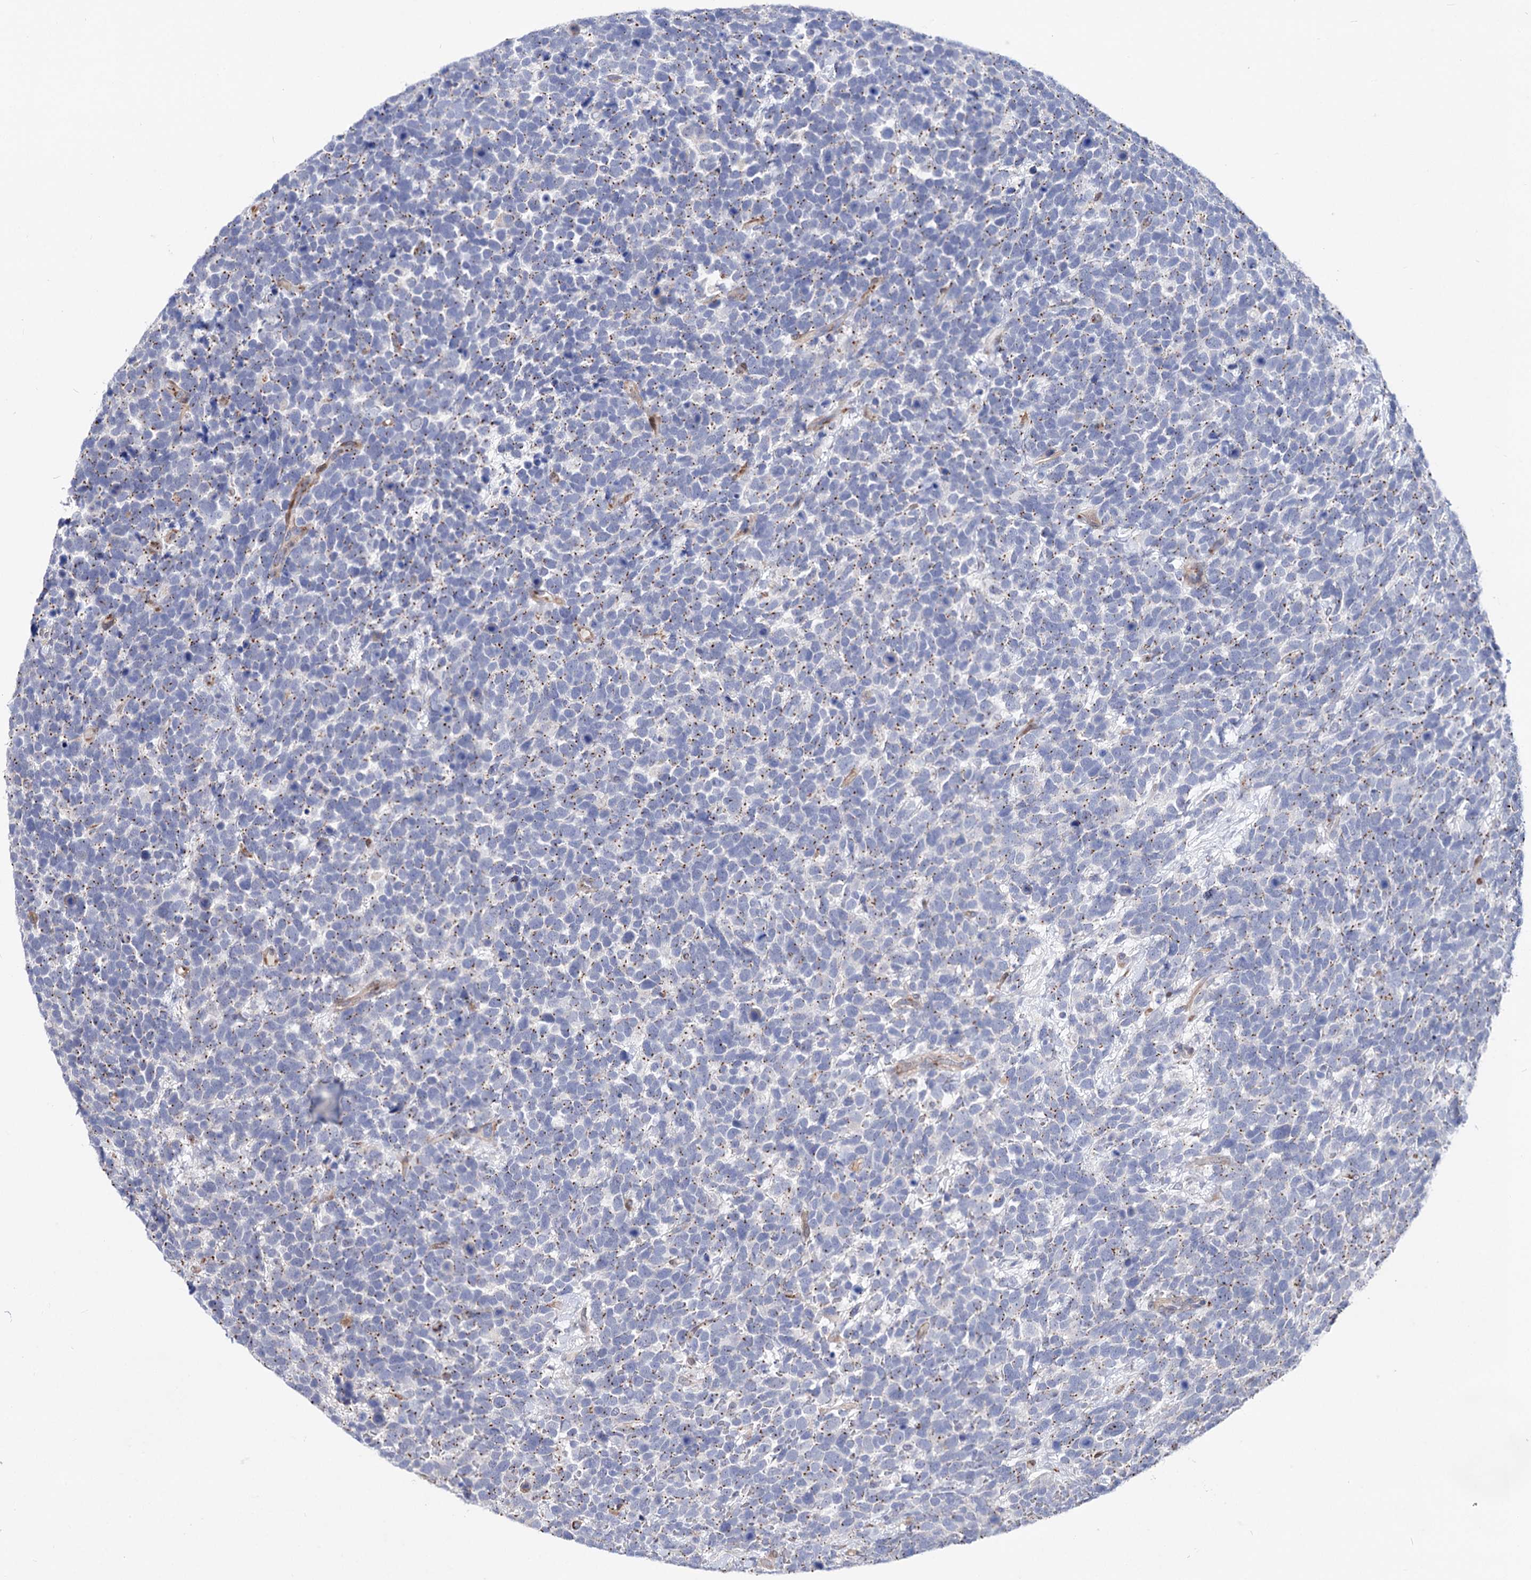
{"staining": {"intensity": "moderate", "quantity": "25%-75%", "location": "cytoplasmic/membranous"}, "tissue": "urothelial cancer", "cell_type": "Tumor cells", "image_type": "cancer", "snomed": [{"axis": "morphology", "description": "Urothelial carcinoma, High grade"}, {"axis": "topography", "description": "Urinary bladder"}], "caption": "Immunohistochemical staining of human urothelial carcinoma (high-grade) shows medium levels of moderate cytoplasmic/membranous protein expression in approximately 25%-75% of tumor cells.", "gene": "C11orf96", "patient": {"sex": "female", "age": 82}}